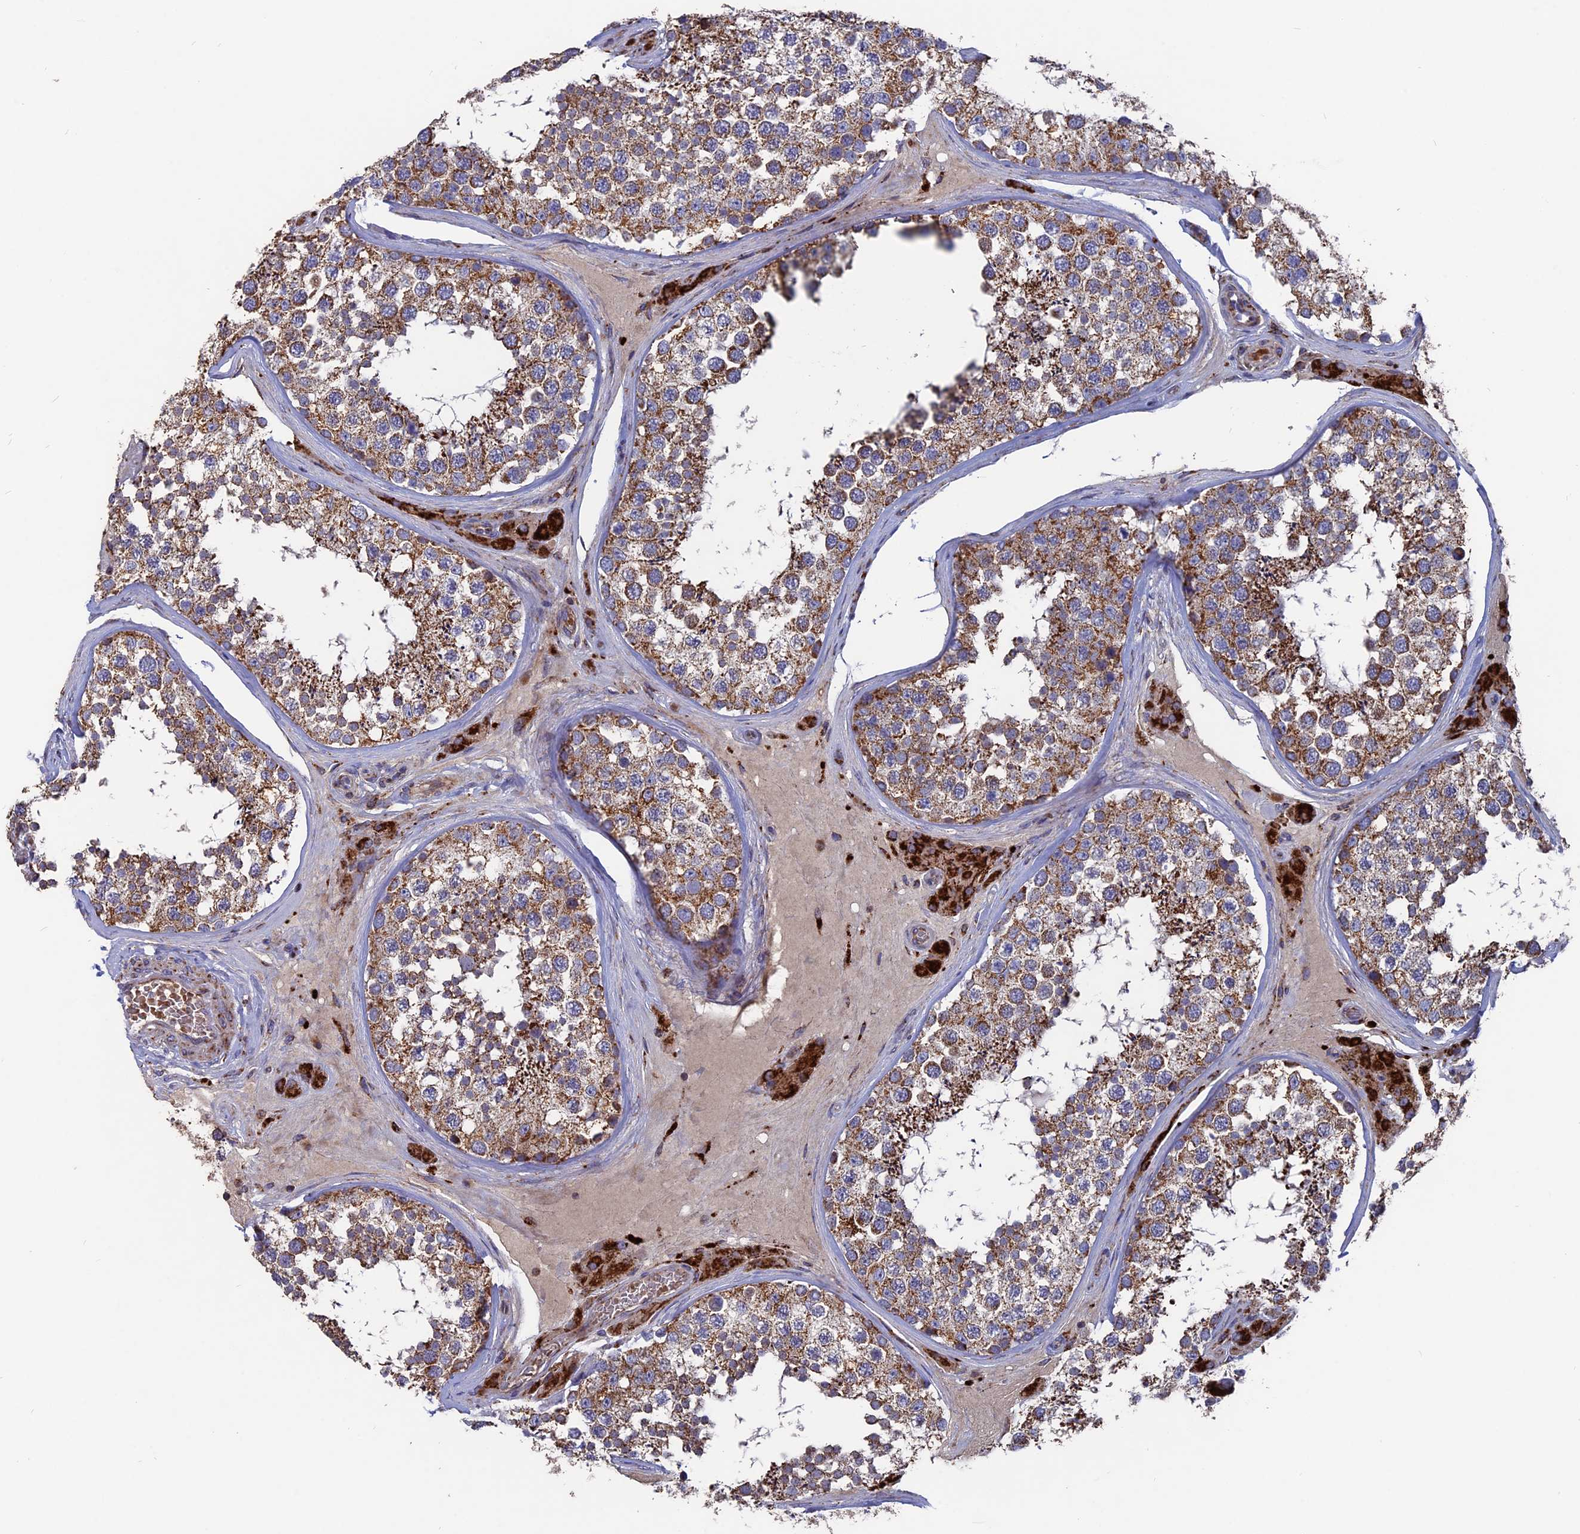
{"staining": {"intensity": "moderate", "quantity": ">75%", "location": "cytoplasmic/membranous"}, "tissue": "testis", "cell_type": "Cells in seminiferous ducts", "image_type": "normal", "snomed": [{"axis": "morphology", "description": "Normal tissue, NOS"}, {"axis": "topography", "description": "Testis"}], "caption": "Immunohistochemistry photomicrograph of unremarkable testis: testis stained using IHC displays medium levels of moderate protein expression localized specifically in the cytoplasmic/membranous of cells in seminiferous ducts, appearing as a cytoplasmic/membranous brown color.", "gene": "TGFA", "patient": {"sex": "male", "age": 46}}